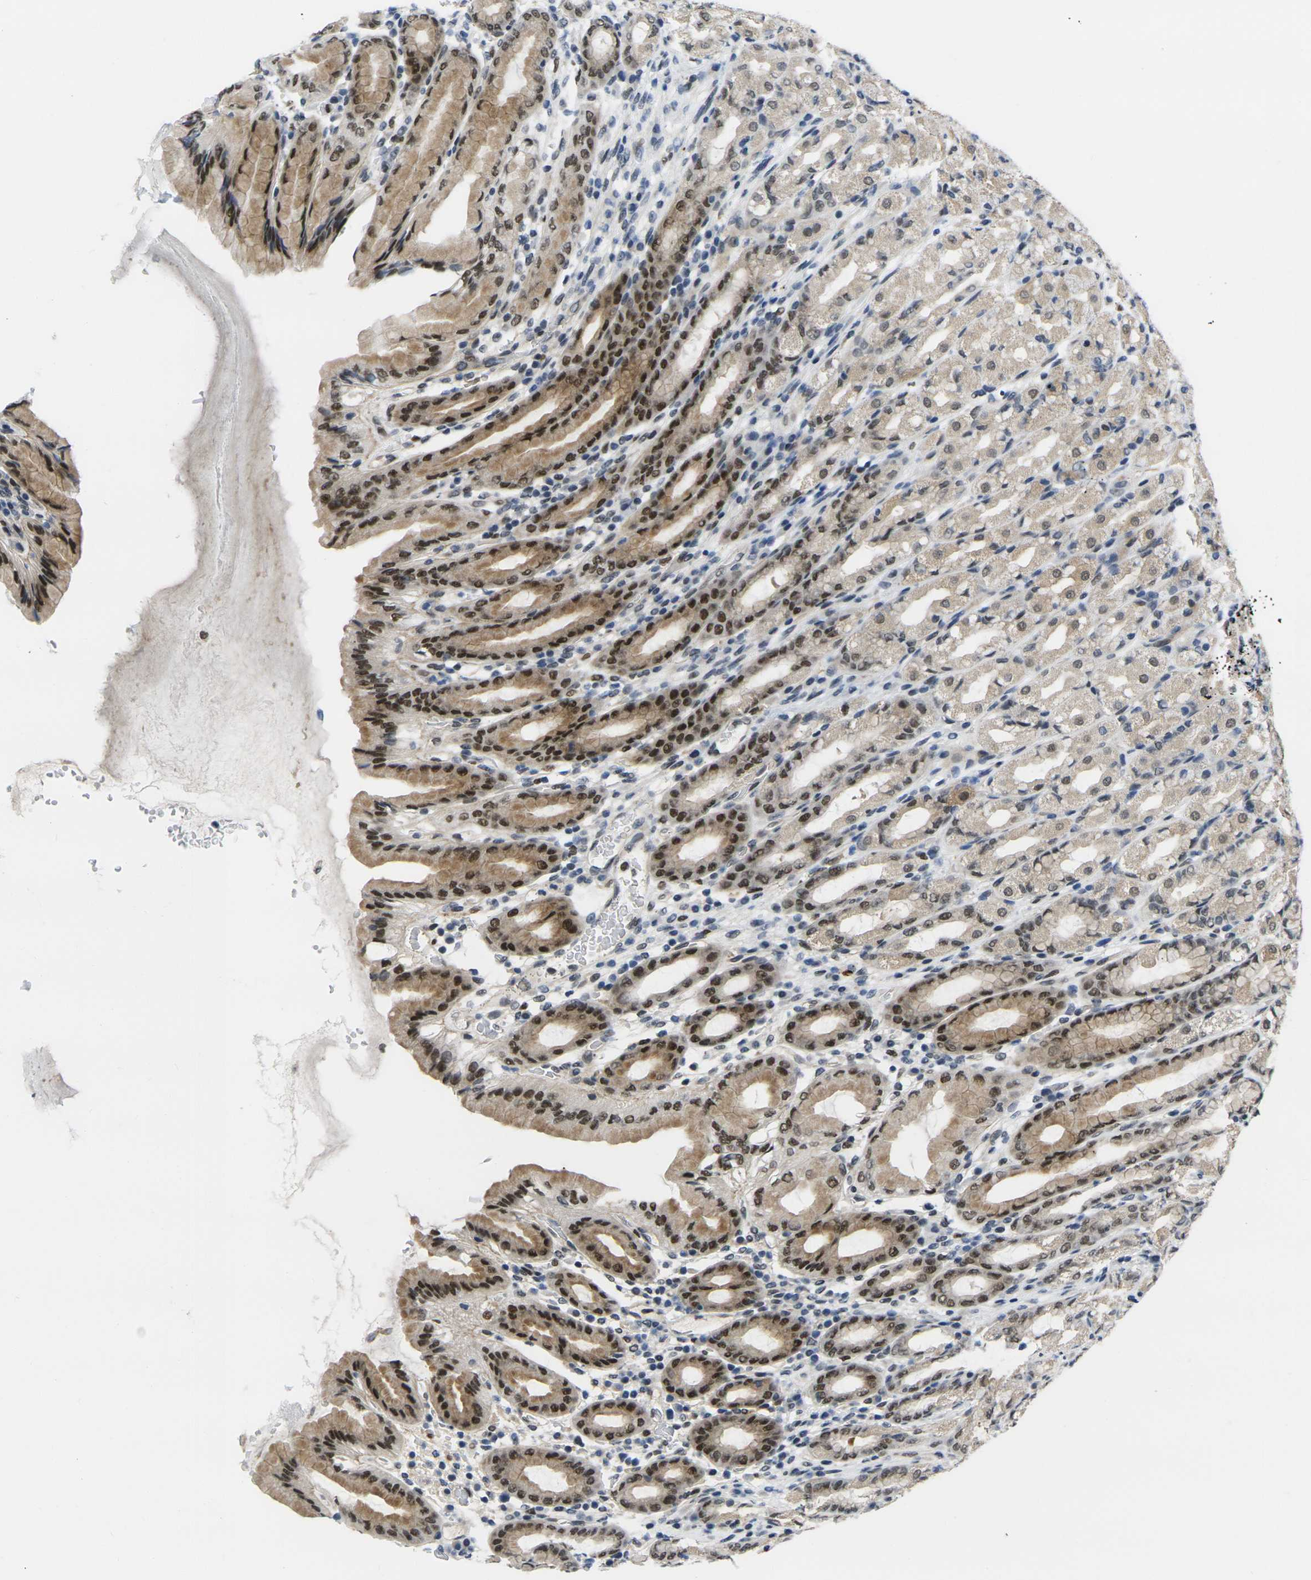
{"staining": {"intensity": "moderate", "quantity": "25%-75%", "location": "cytoplasmic/membranous,nuclear"}, "tissue": "stomach", "cell_type": "Glandular cells", "image_type": "normal", "snomed": [{"axis": "morphology", "description": "Normal tissue, NOS"}, {"axis": "topography", "description": "Stomach, upper"}], "caption": "Brown immunohistochemical staining in unremarkable human stomach reveals moderate cytoplasmic/membranous,nuclear expression in about 25%-75% of glandular cells. The staining was performed using DAB, with brown indicating positive protein expression. Nuclei are stained blue with hematoxylin.", "gene": "RBM7", "patient": {"sex": "male", "age": 68}}